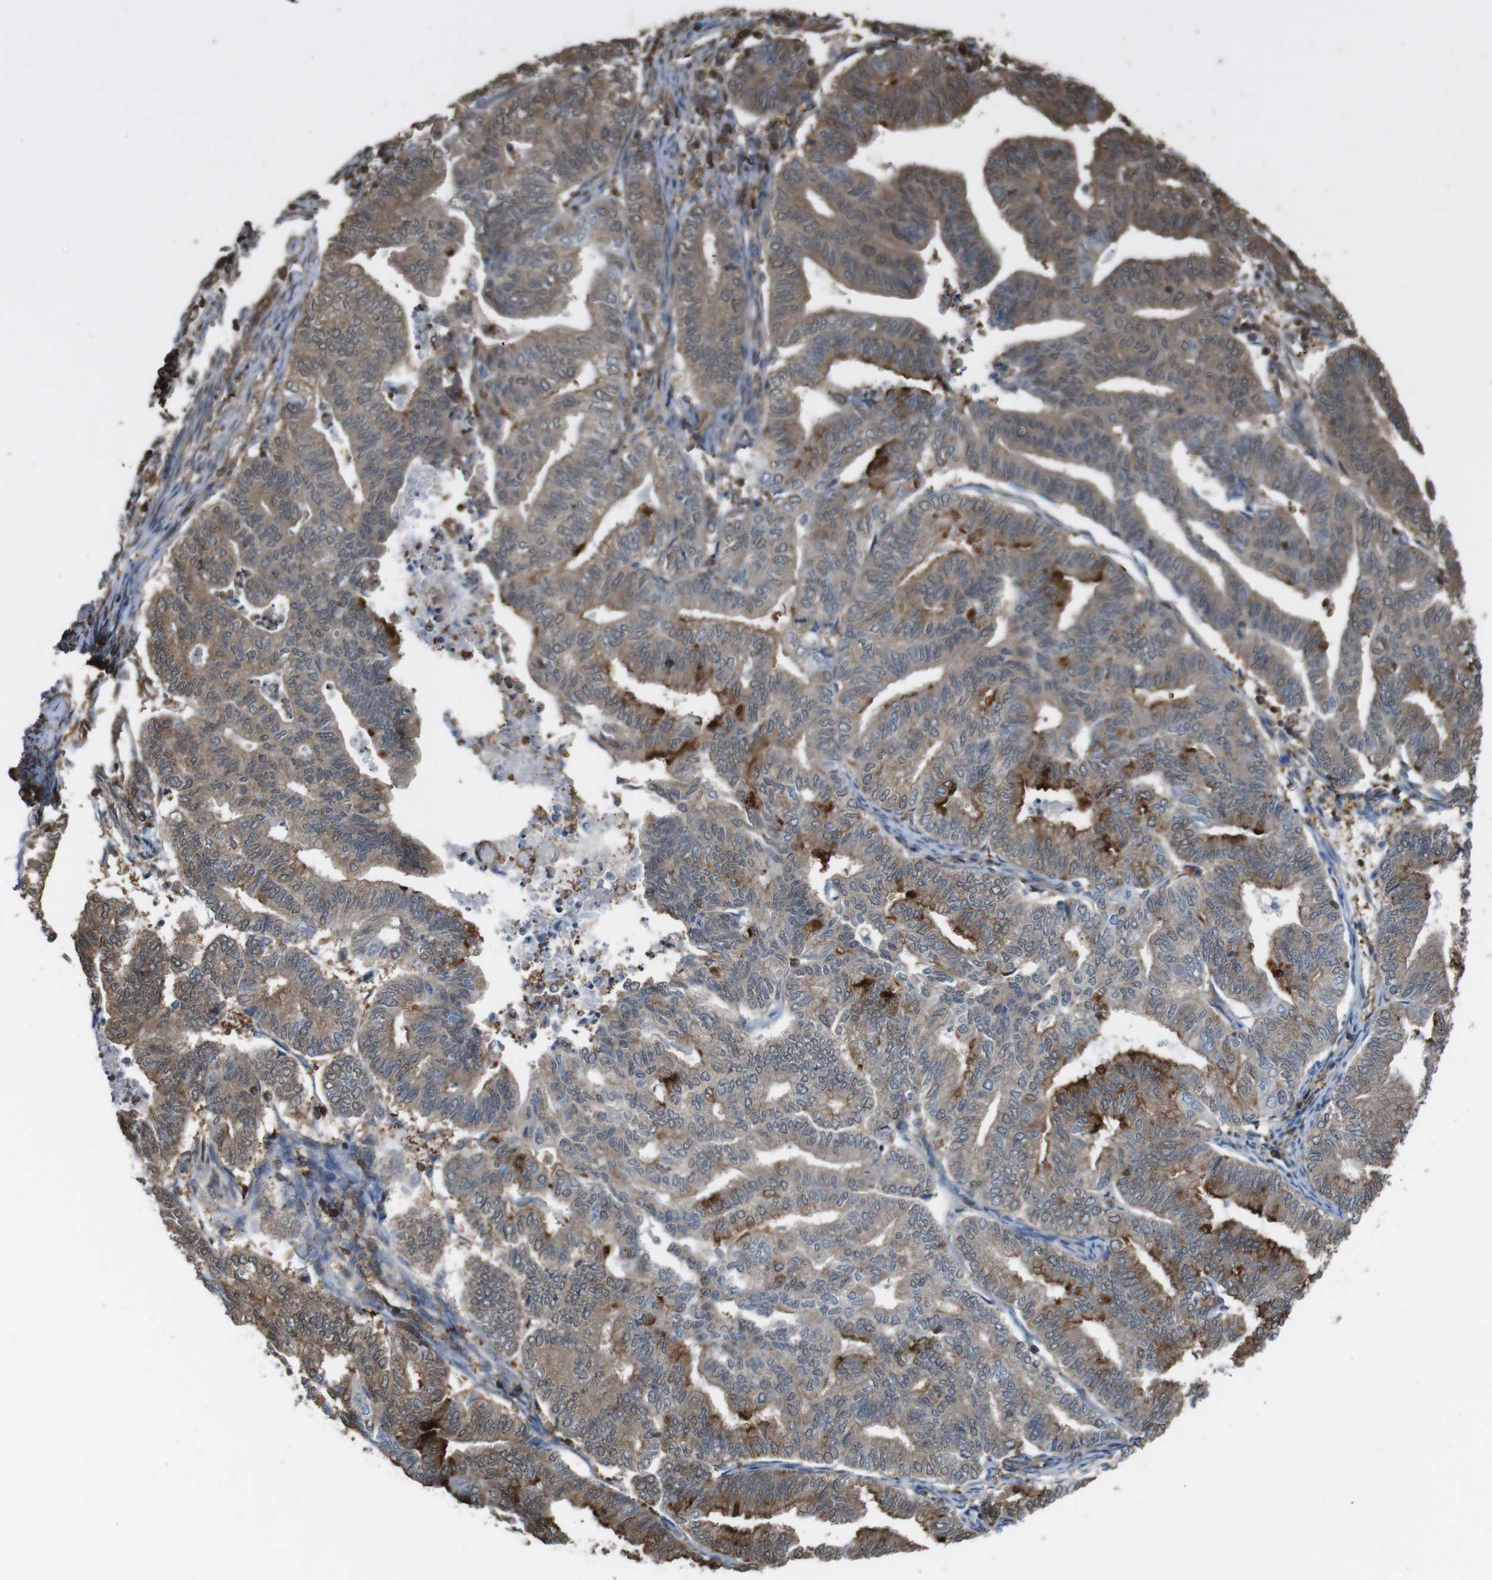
{"staining": {"intensity": "moderate", "quantity": ">75%", "location": "cytoplasmic/membranous"}, "tissue": "endometrial cancer", "cell_type": "Tumor cells", "image_type": "cancer", "snomed": [{"axis": "morphology", "description": "Adenocarcinoma, NOS"}, {"axis": "topography", "description": "Endometrium"}], "caption": "Immunohistochemical staining of endometrial cancer reveals medium levels of moderate cytoplasmic/membranous protein staining in about >75% of tumor cells. (DAB (3,3'-diaminobenzidine) IHC, brown staining for protein, blue staining for nuclei).", "gene": "ARHGDIA", "patient": {"sex": "female", "age": 79}}